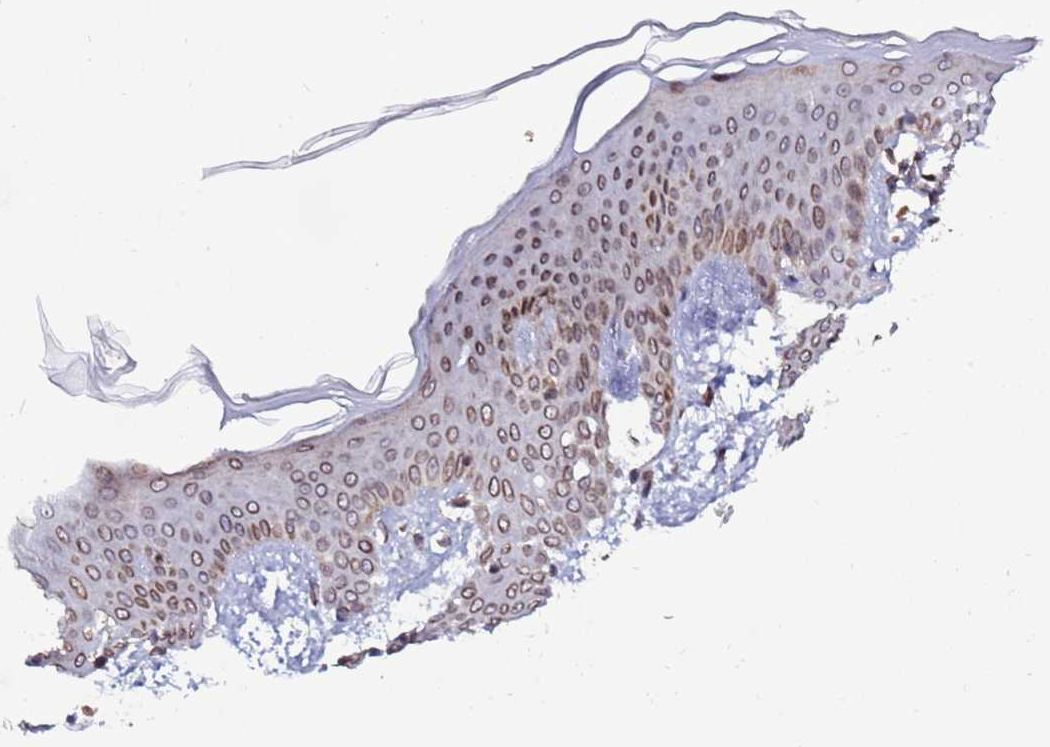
{"staining": {"intensity": "moderate", "quantity": ">75%", "location": "nuclear"}, "tissue": "skin", "cell_type": "Fibroblasts", "image_type": "normal", "snomed": [{"axis": "morphology", "description": "Normal tissue, NOS"}, {"axis": "topography", "description": "Skin"}], "caption": "Immunohistochemistry image of unremarkable human skin stained for a protein (brown), which displays medium levels of moderate nuclear staining in approximately >75% of fibroblasts.", "gene": "TOR1AIP1", "patient": {"sex": "male", "age": 36}}